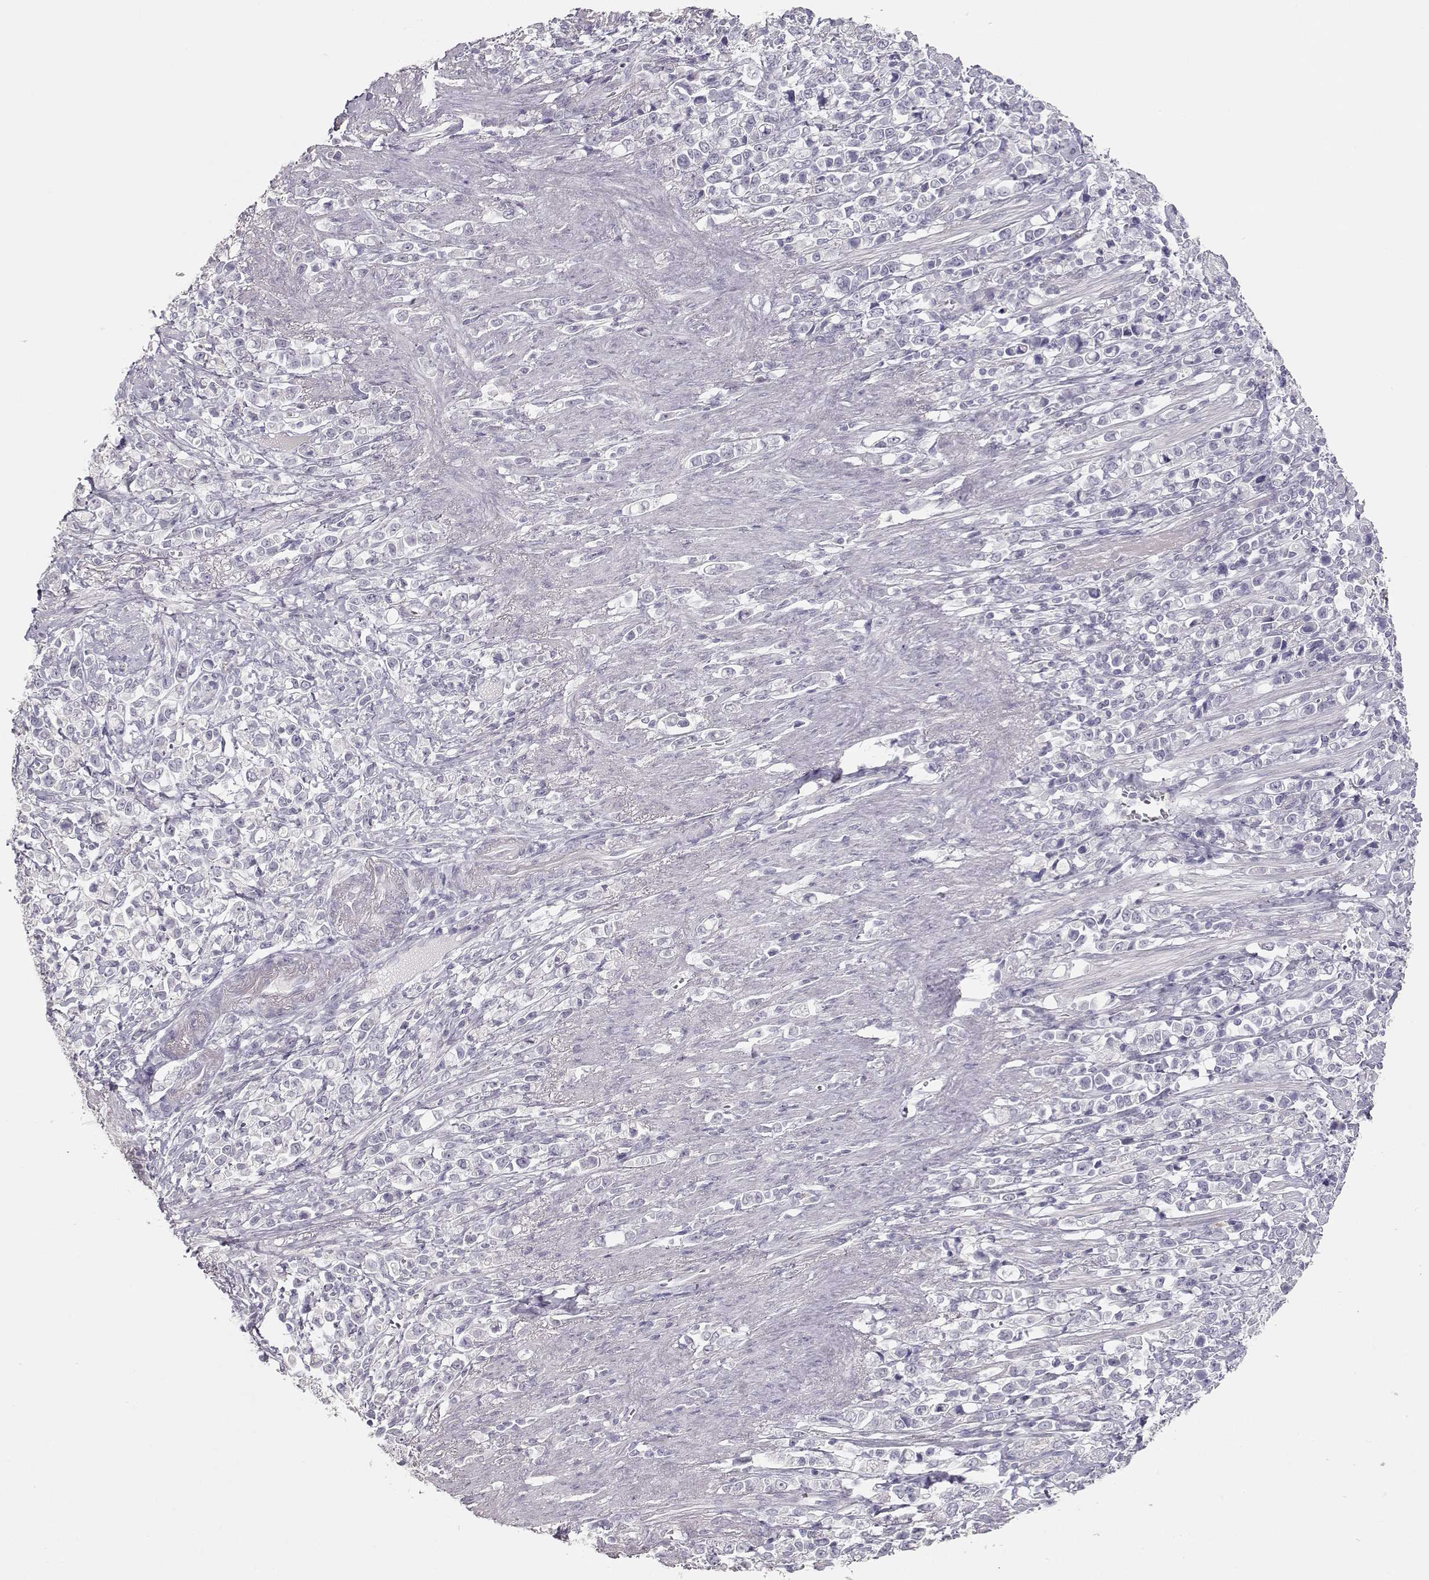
{"staining": {"intensity": "negative", "quantity": "none", "location": "none"}, "tissue": "stomach cancer", "cell_type": "Tumor cells", "image_type": "cancer", "snomed": [{"axis": "morphology", "description": "Adenocarcinoma, NOS"}, {"axis": "topography", "description": "Stomach"}], "caption": "High magnification brightfield microscopy of adenocarcinoma (stomach) stained with DAB (brown) and counterstained with hematoxylin (blue): tumor cells show no significant positivity. (DAB (3,3'-diaminobenzidine) immunohistochemistry (IHC), high magnification).", "gene": "TKTL1", "patient": {"sex": "male", "age": 63}}